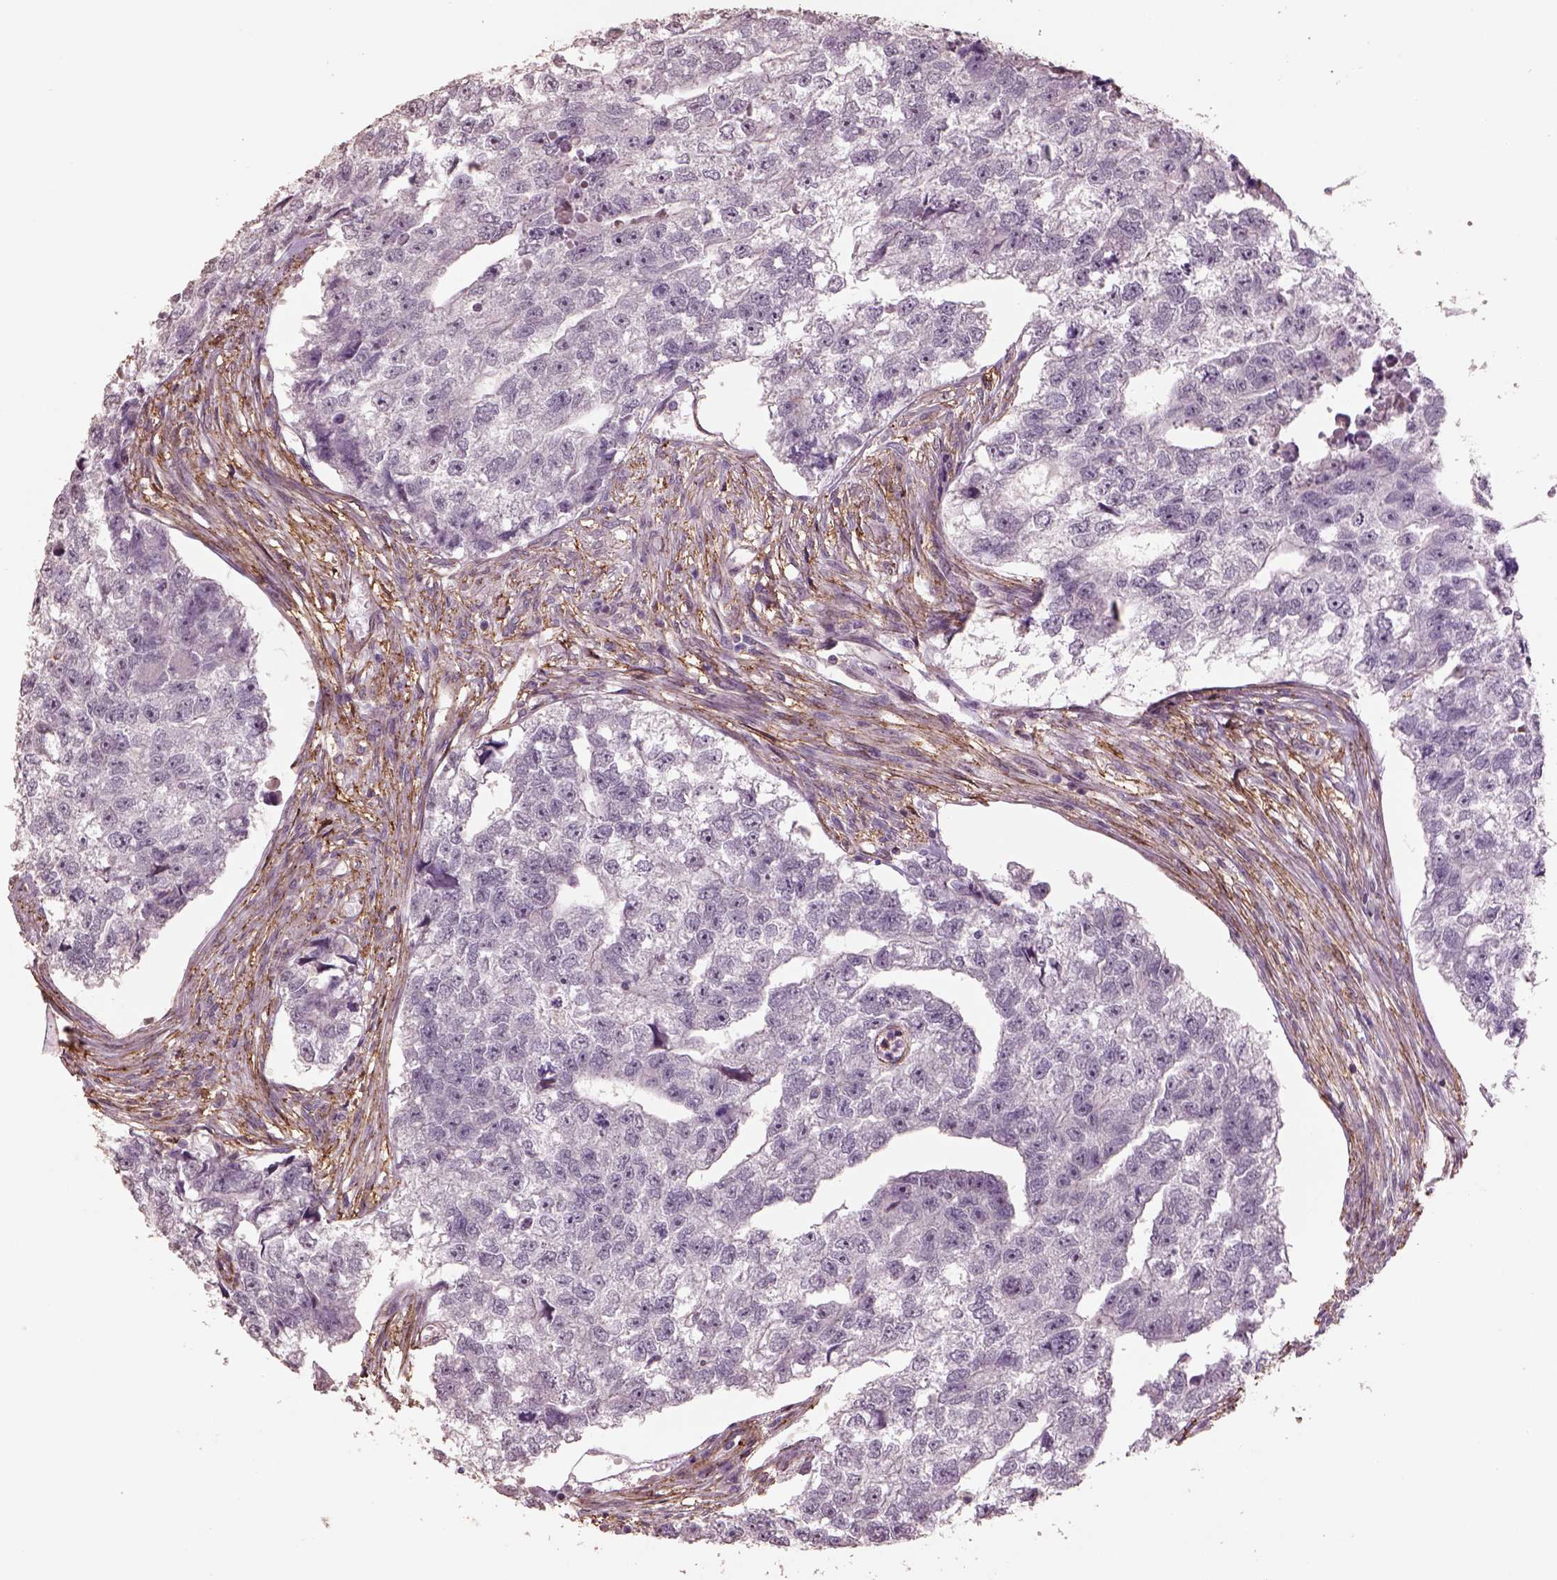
{"staining": {"intensity": "negative", "quantity": "none", "location": "none"}, "tissue": "testis cancer", "cell_type": "Tumor cells", "image_type": "cancer", "snomed": [{"axis": "morphology", "description": "Carcinoma, Embryonal, NOS"}, {"axis": "morphology", "description": "Teratoma, malignant, NOS"}, {"axis": "topography", "description": "Testis"}], "caption": "Immunohistochemistry (IHC) micrograph of neoplastic tissue: human testis cancer stained with DAB (3,3'-diaminobenzidine) reveals no significant protein staining in tumor cells.", "gene": "LIN7A", "patient": {"sex": "male", "age": 44}}